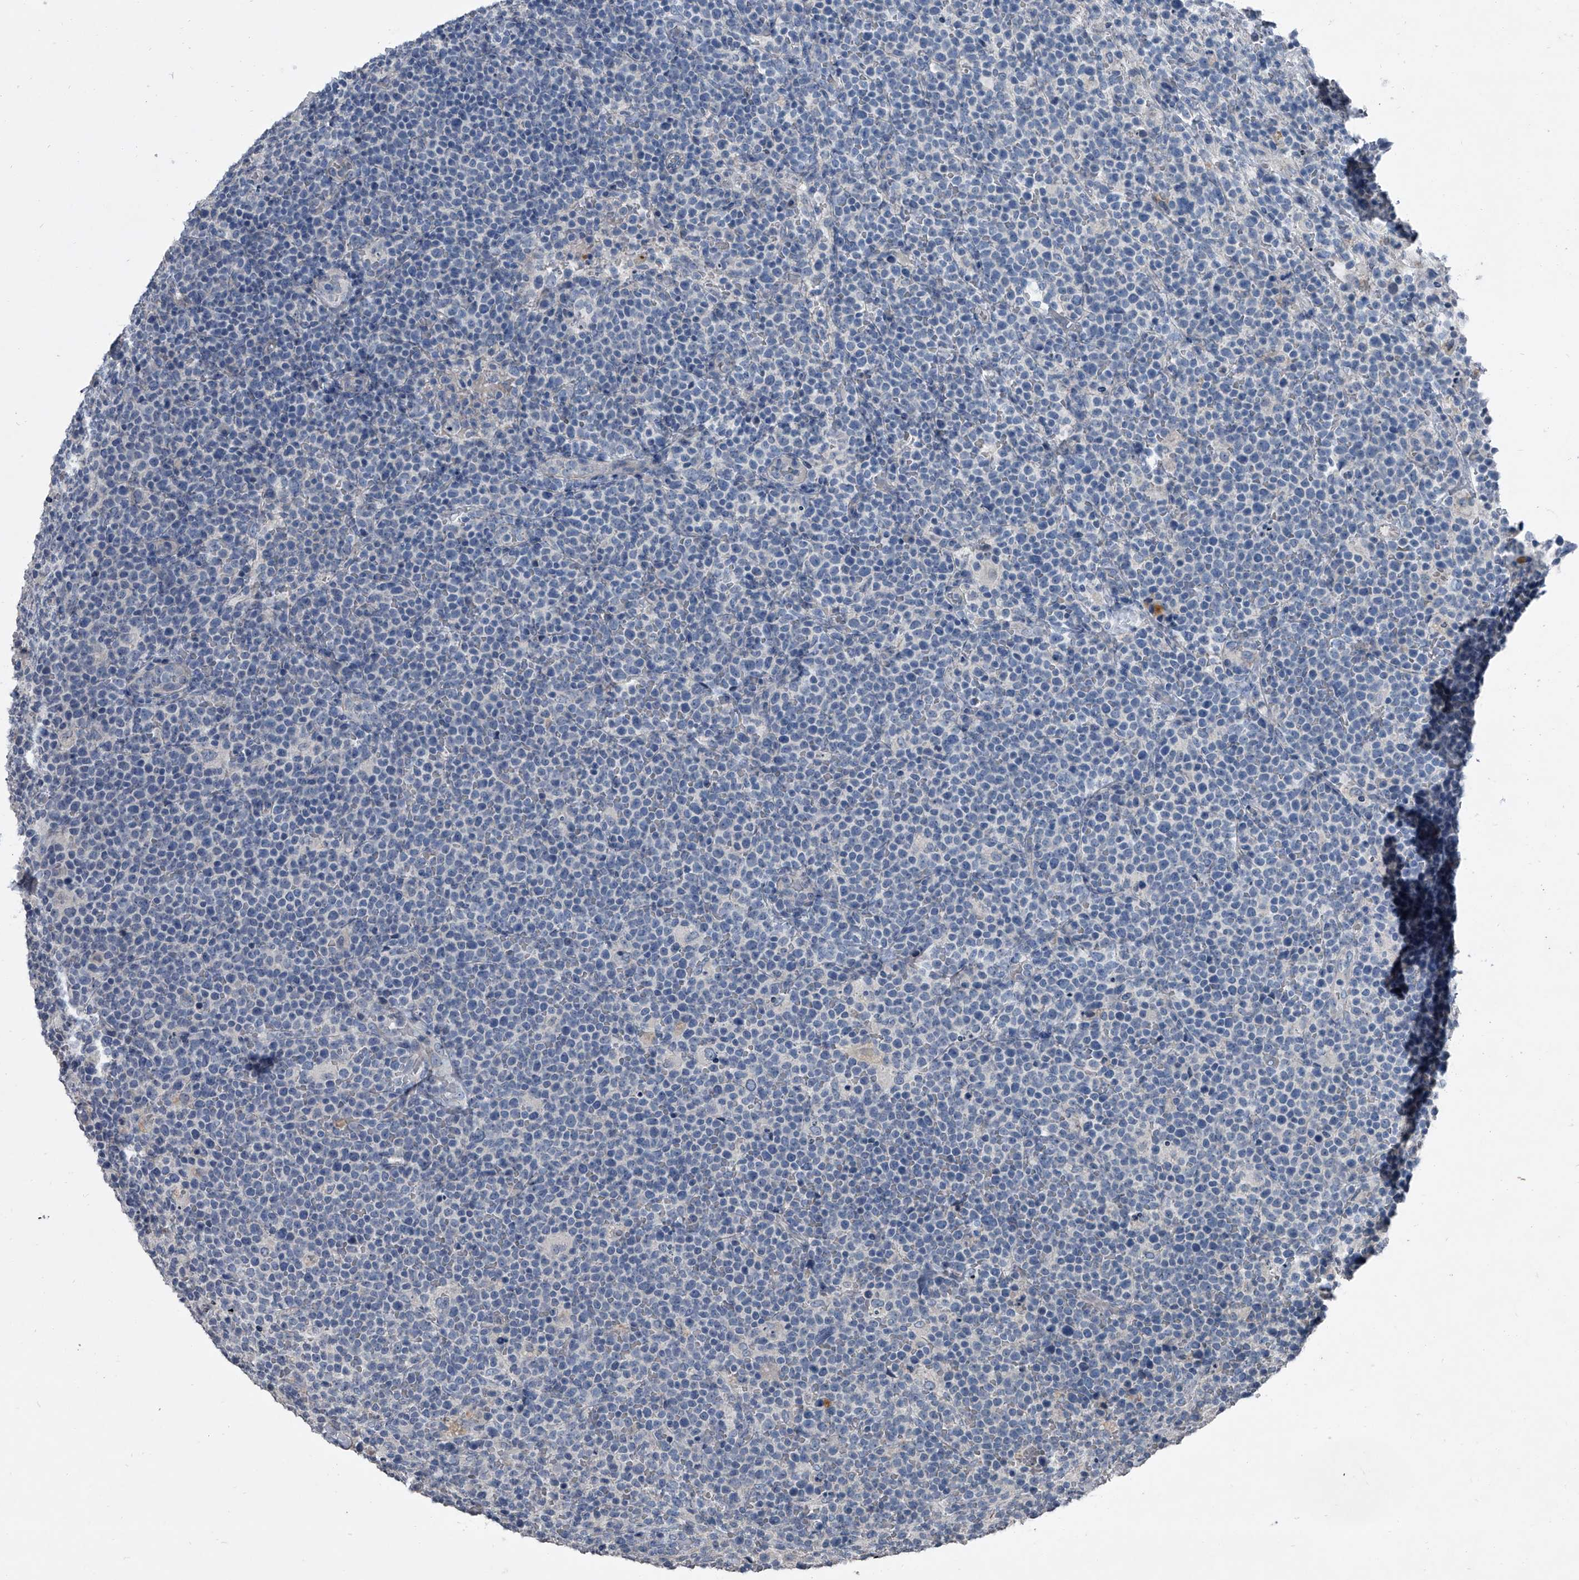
{"staining": {"intensity": "negative", "quantity": "none", "location": "none"}, "tissue": "lymphoma", "cell_type": "Tumor cells", "image_type": "cancer", "snomed": [{"axis": "morphology", "description": "Malignant lymphoma, non-Hodgkin's type, High grade"}, {"axis": "topography", "description": "Lymph node"}], "caption": "Micrograph shows no protein positivity in tumor cells of malignant lymphoma, non-Hodgkin's type (high-grade) tissue. (DAB (3,3'-diaminobenzidine) immunohistochemistry with hematoxylin counter stain).", "gene": "HEPHL1", "patient": {"sex": "male", "age": 61}}